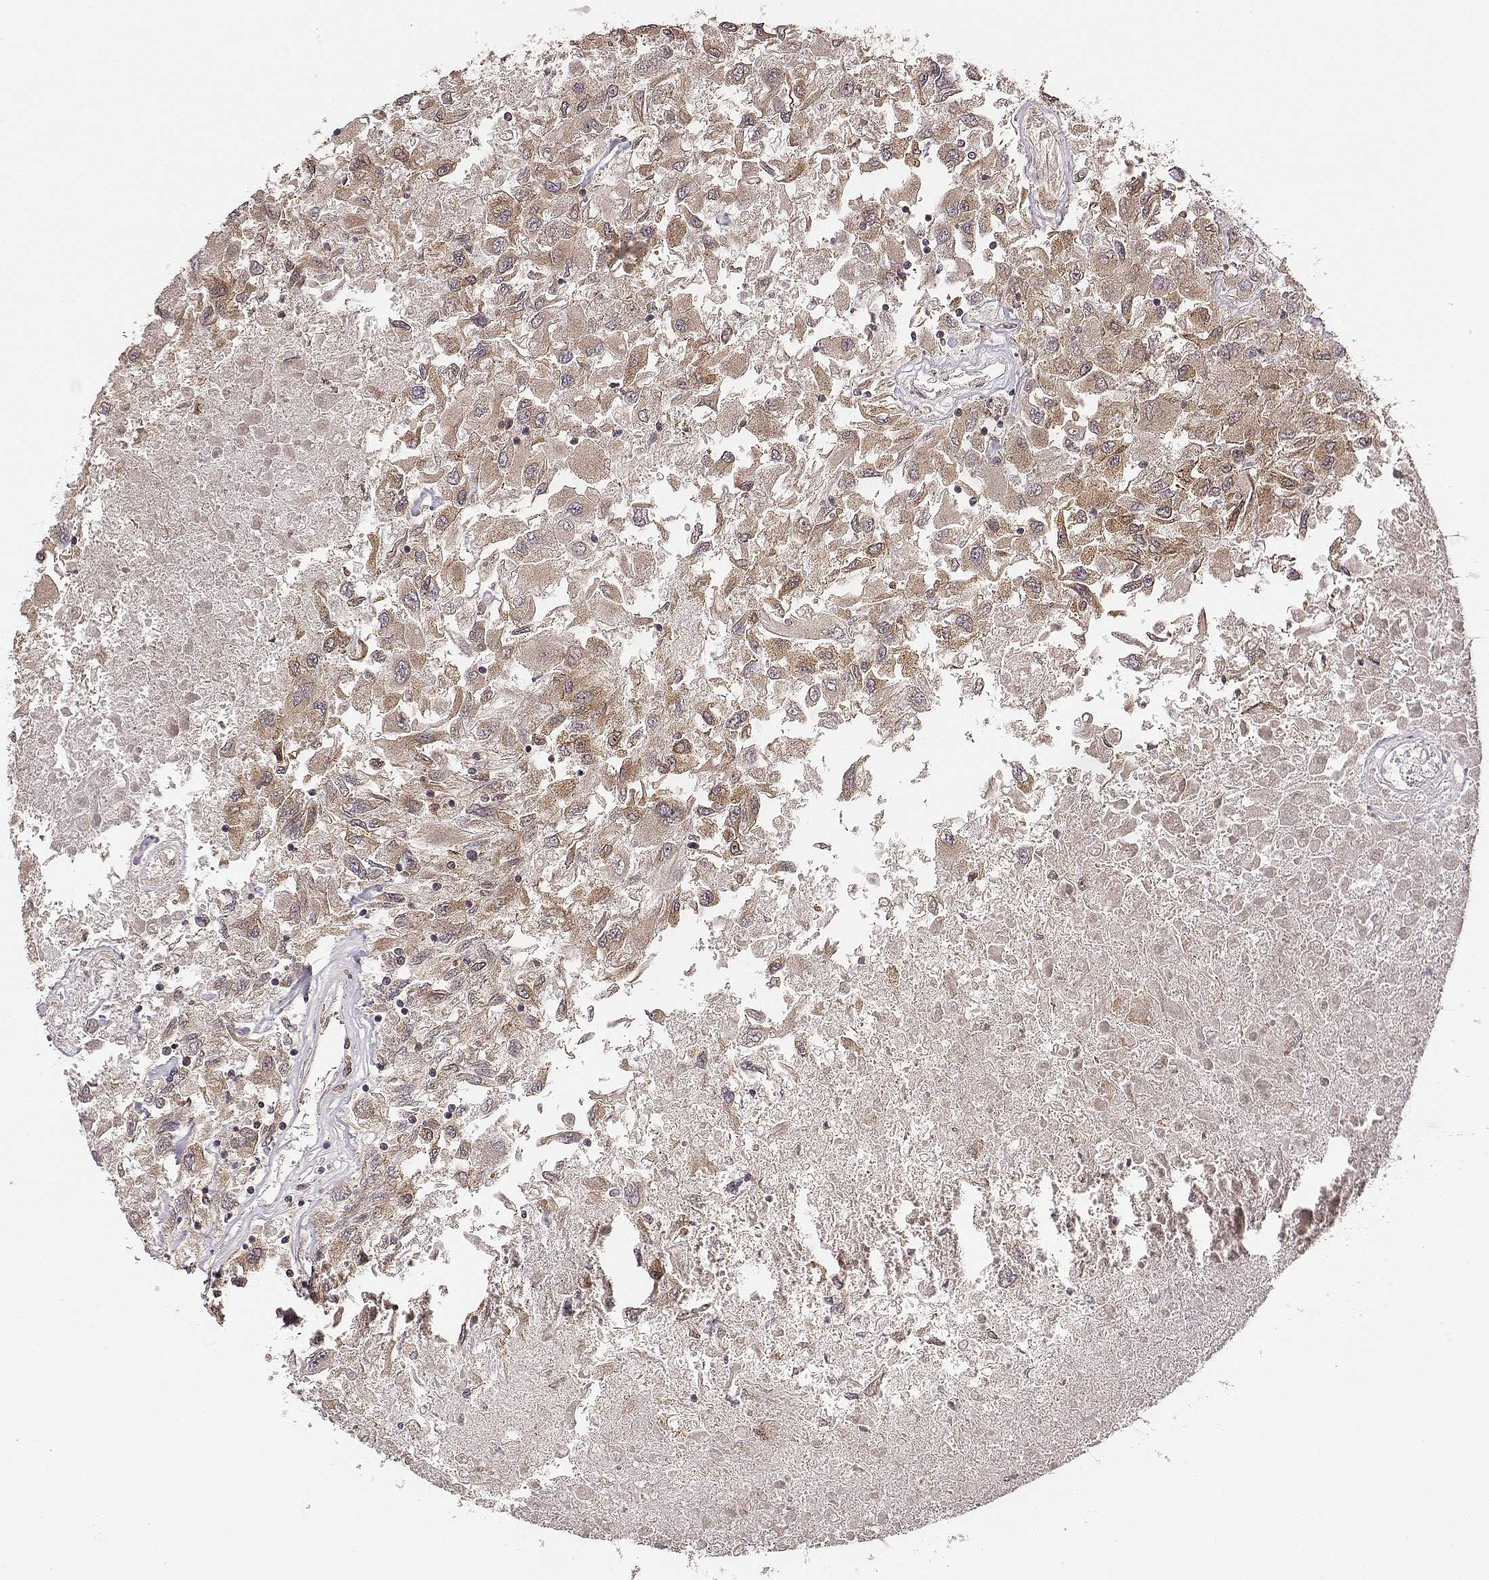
{"staining": {"intensity": "moderate", "quantity": ">75%", "location": "cytoplasmic/membranous"}, "tissue": "renal cancer", "cell_type": "Tumor cells", "image_type": "cancer", "snomed": [{"axis": "morphology", "description": "Adenocarcinoma, NOS"}, {"axis": "topography", "description": "Kidney"}], "caption": "Protein expression analysis of adenocarcinoma (renal) reveals moderate cytoplasmic/membranous staining in about >75% of tumor cells.", "gene": "VPS26A", "patient": {"sex": "female", "age": 76}}